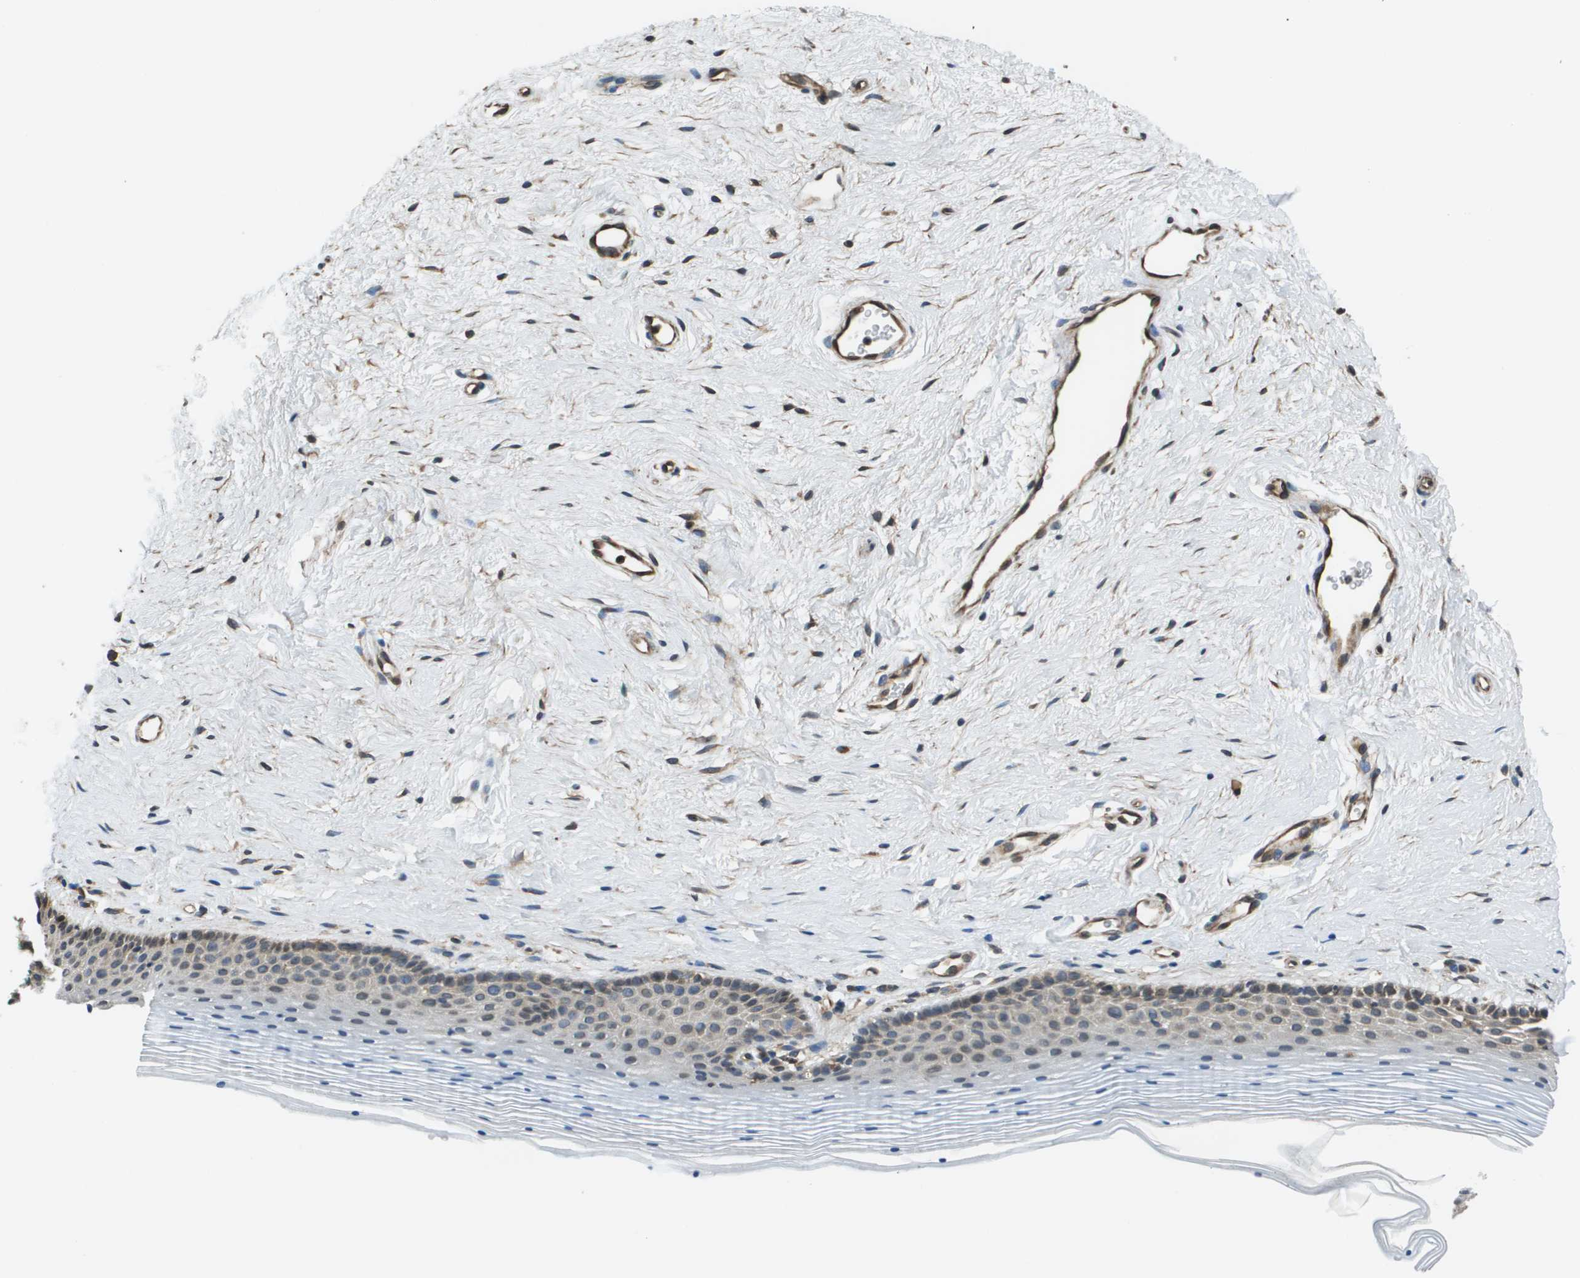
{"staining": {"intensity": "weak", "quantity": "<25%", "location": "cytoplasmic/membranous"}, "tissue": "vagina", "cell_type": "Squamous epithelial cells", "image_type": "normal", "snomed": [{"axis": "morphology", "description": "Normal tissue, NOS"}, {"axis": "topography", "description": "Vagina"}], "caption": "A high-resolution image shows IHC staining of normal vagina, which shows no significant expression in squamous epithelial cells.", "gene": "SEC62", "patient": {"sex": "female", "age": 32}}